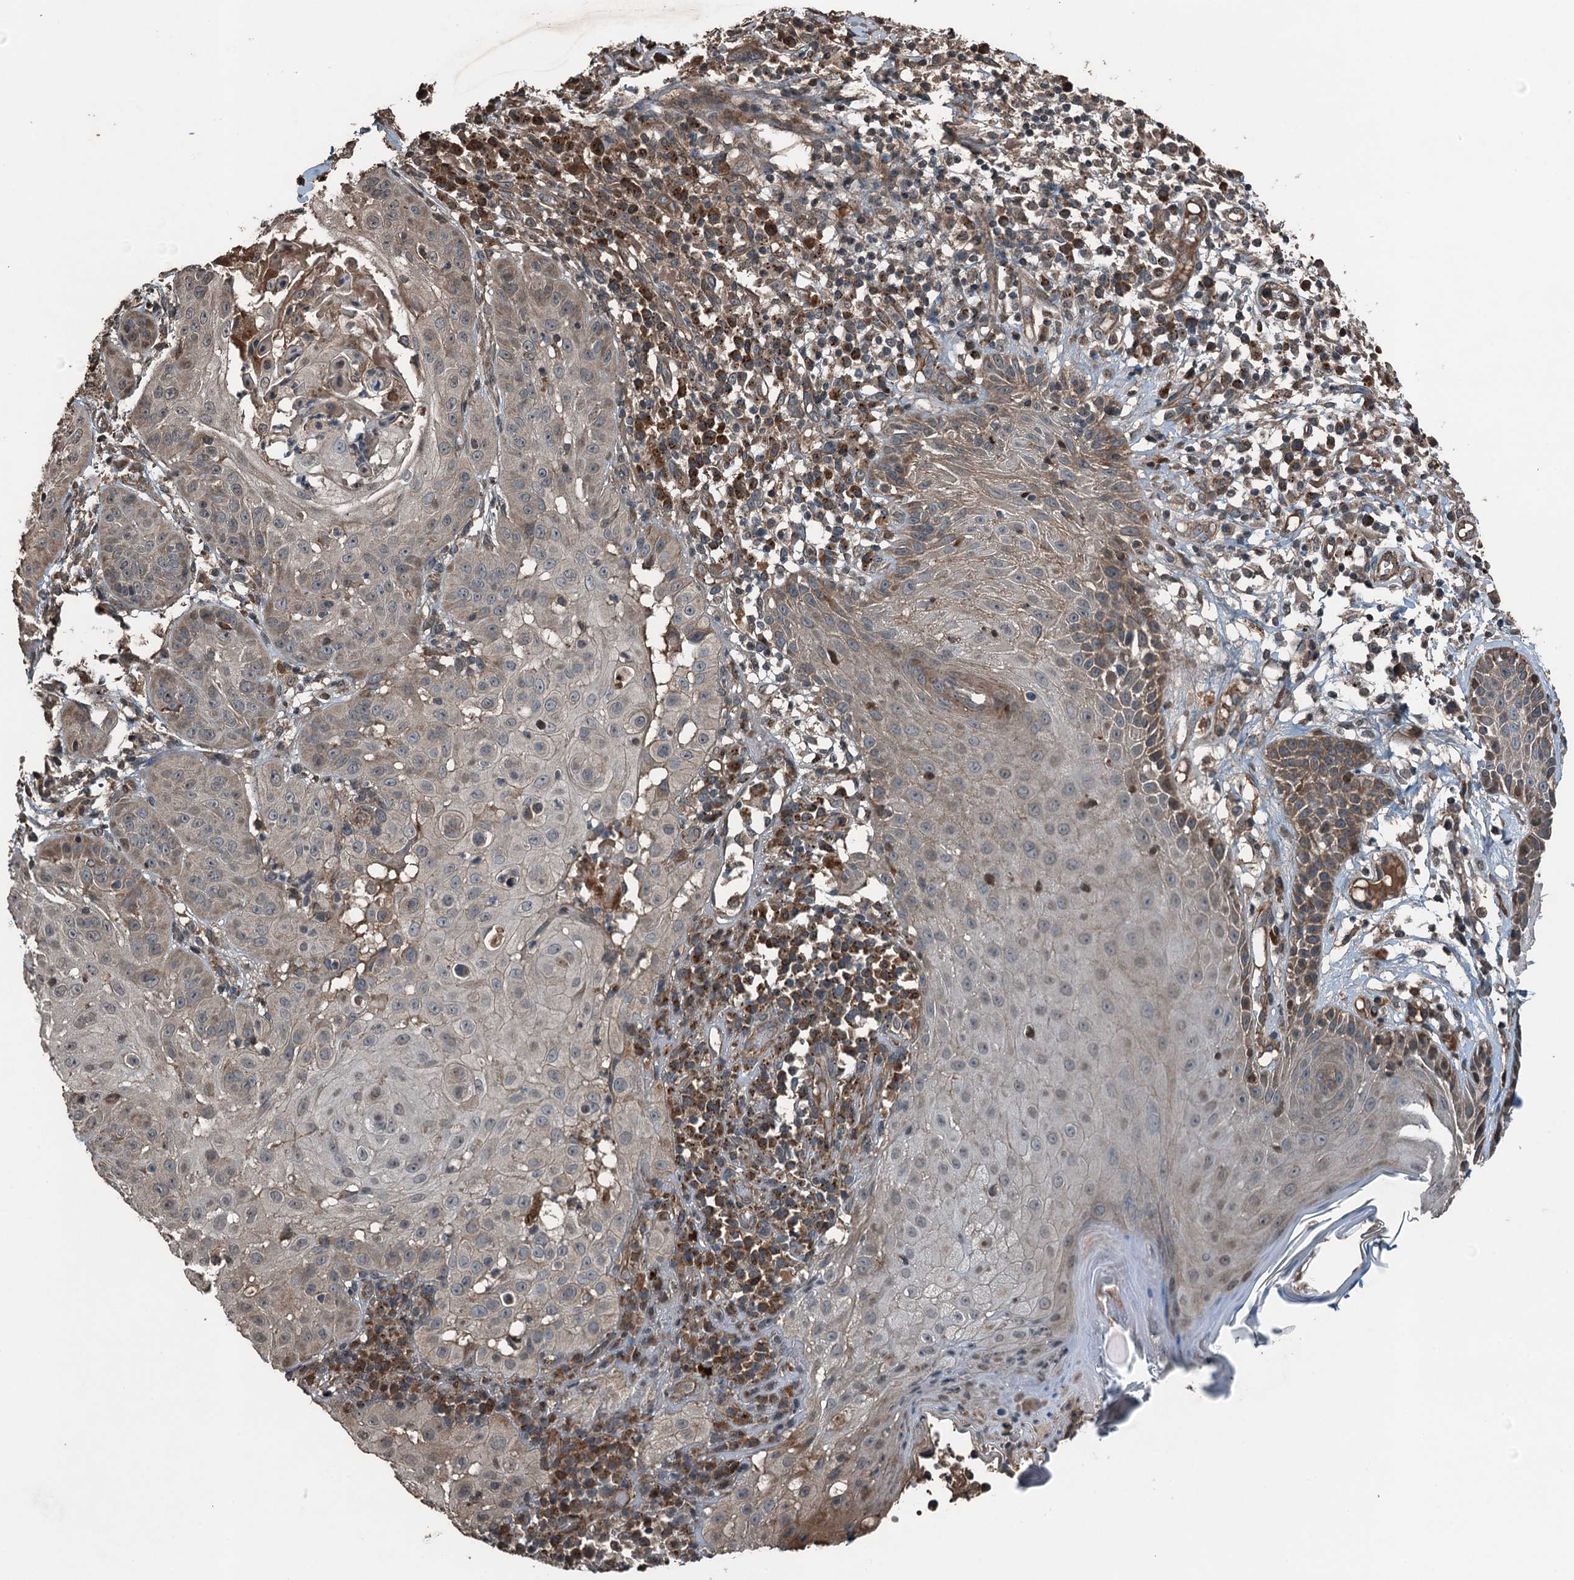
{"staining": {"intensity": "weak", "quantity": "<25%", "location": "cytoplasmic/membranous"}, "tissue": "skin cancer", "cell_type": "Tumor cells", "image_type": "cancer", "snomed": [{"axis": "morphology", "description": "Normal tissue, NOS"}, {"axis": "morphology", "description": "Basal cell carcinoma"}, {"axis": "topography", "description": "Skin"}], "caption": "Tumor cells show no significant protein staining in skin cancer (basal cell carcinoma). (DAB (3,3'-diaminobenzidine) immunohistochemistry (IHC) visualized using brightfield microscopy, high magnification).", "gene": "TCTN1", "patient": {"sex": "male", "age": 93}}